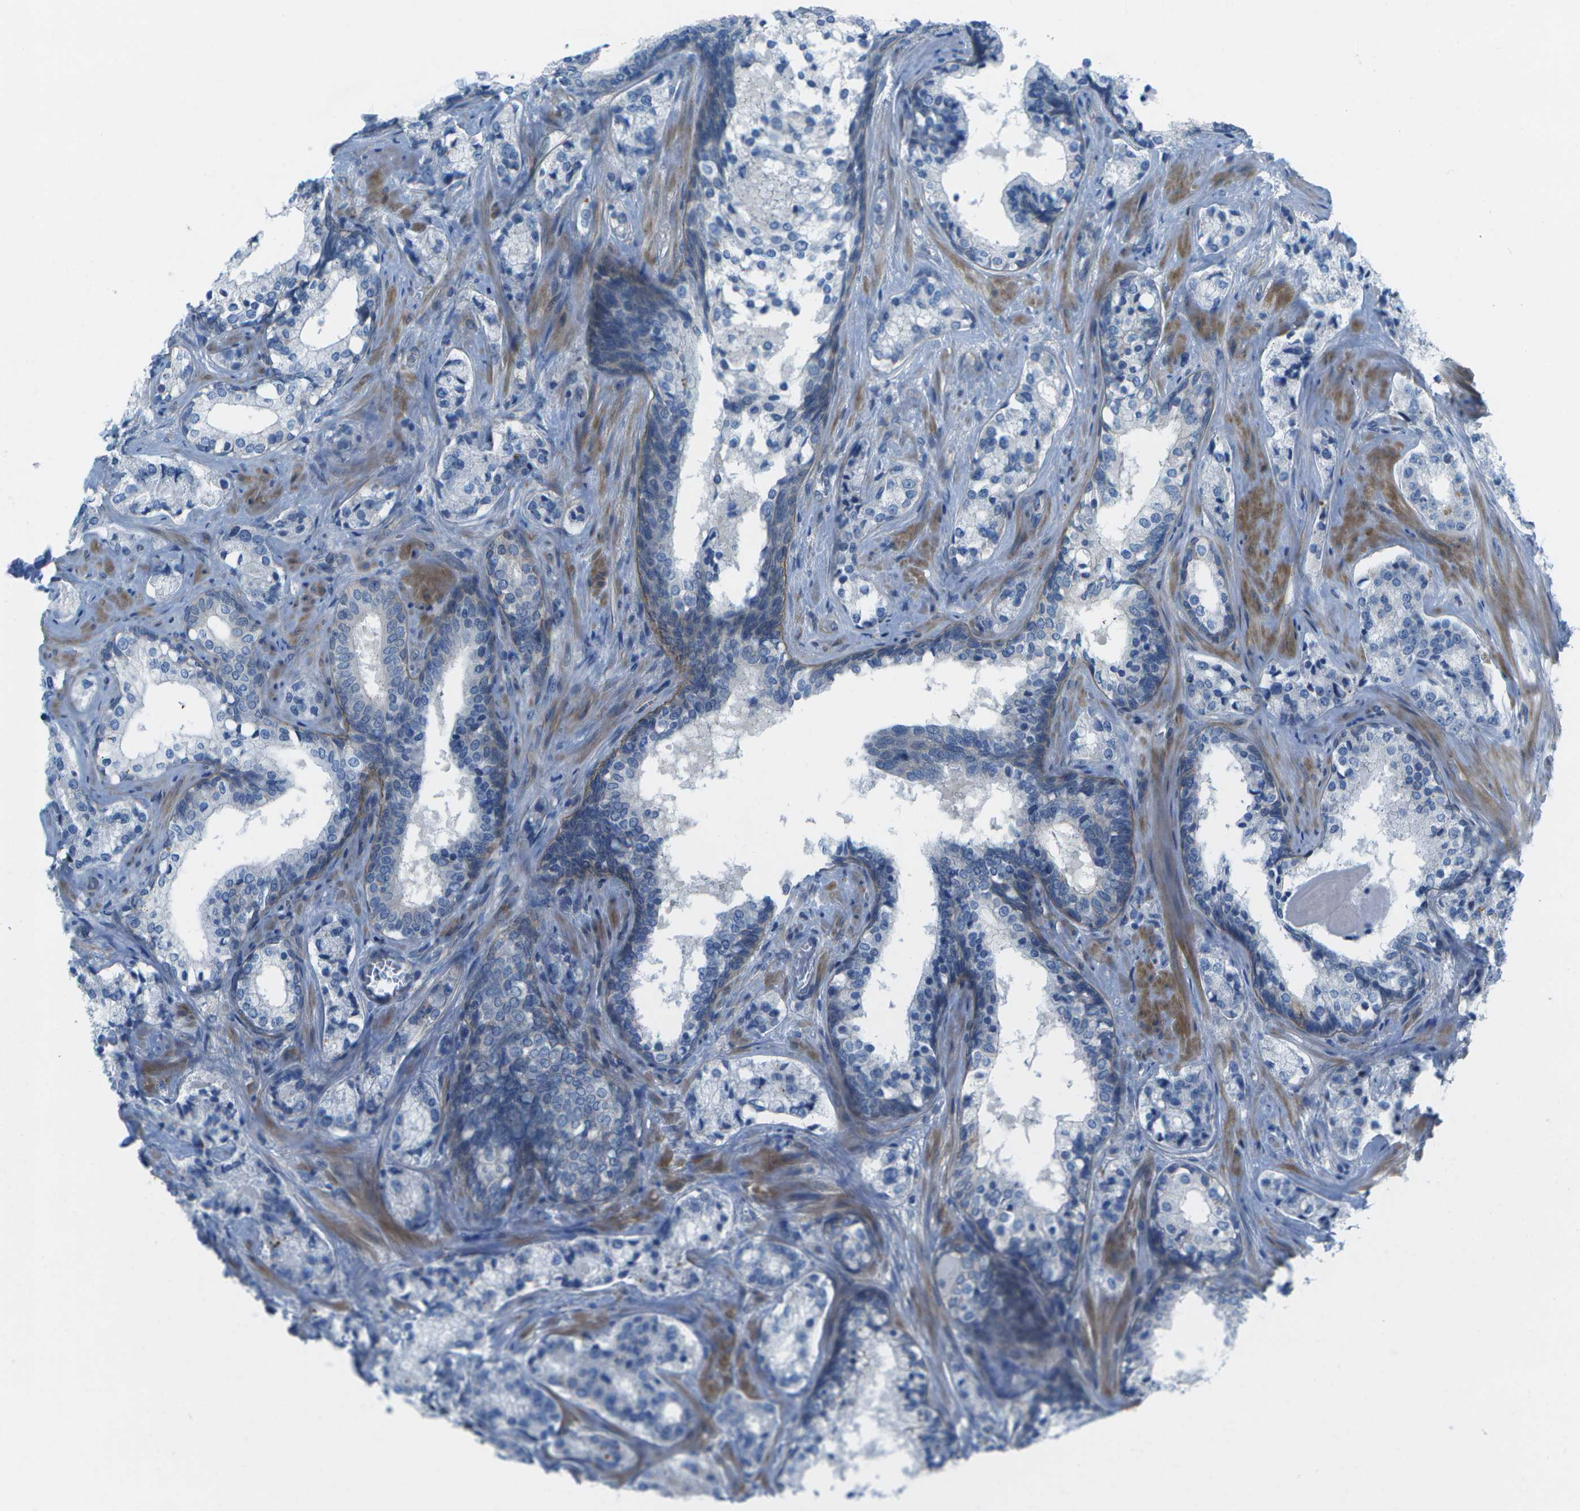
{"staining": {"intensity": "negative", "quantity": "none", "location": "none"}, "tissue": "prostate cancer", "cell_type": "Tumor cells", "image_type": "cancer", "snomed": [{"axis": "morphology", "description": "Adenocarcinoma, High grade"}, {"axis": "topography", "description": "Prostate"}], "caption": "Human prostate adenocarcinoma (high-grade) stained for a protein using IHC reveals no expression in tumor cells.", "gene": "SORBS3", "patient": {"sex": "male", "age": 60}}